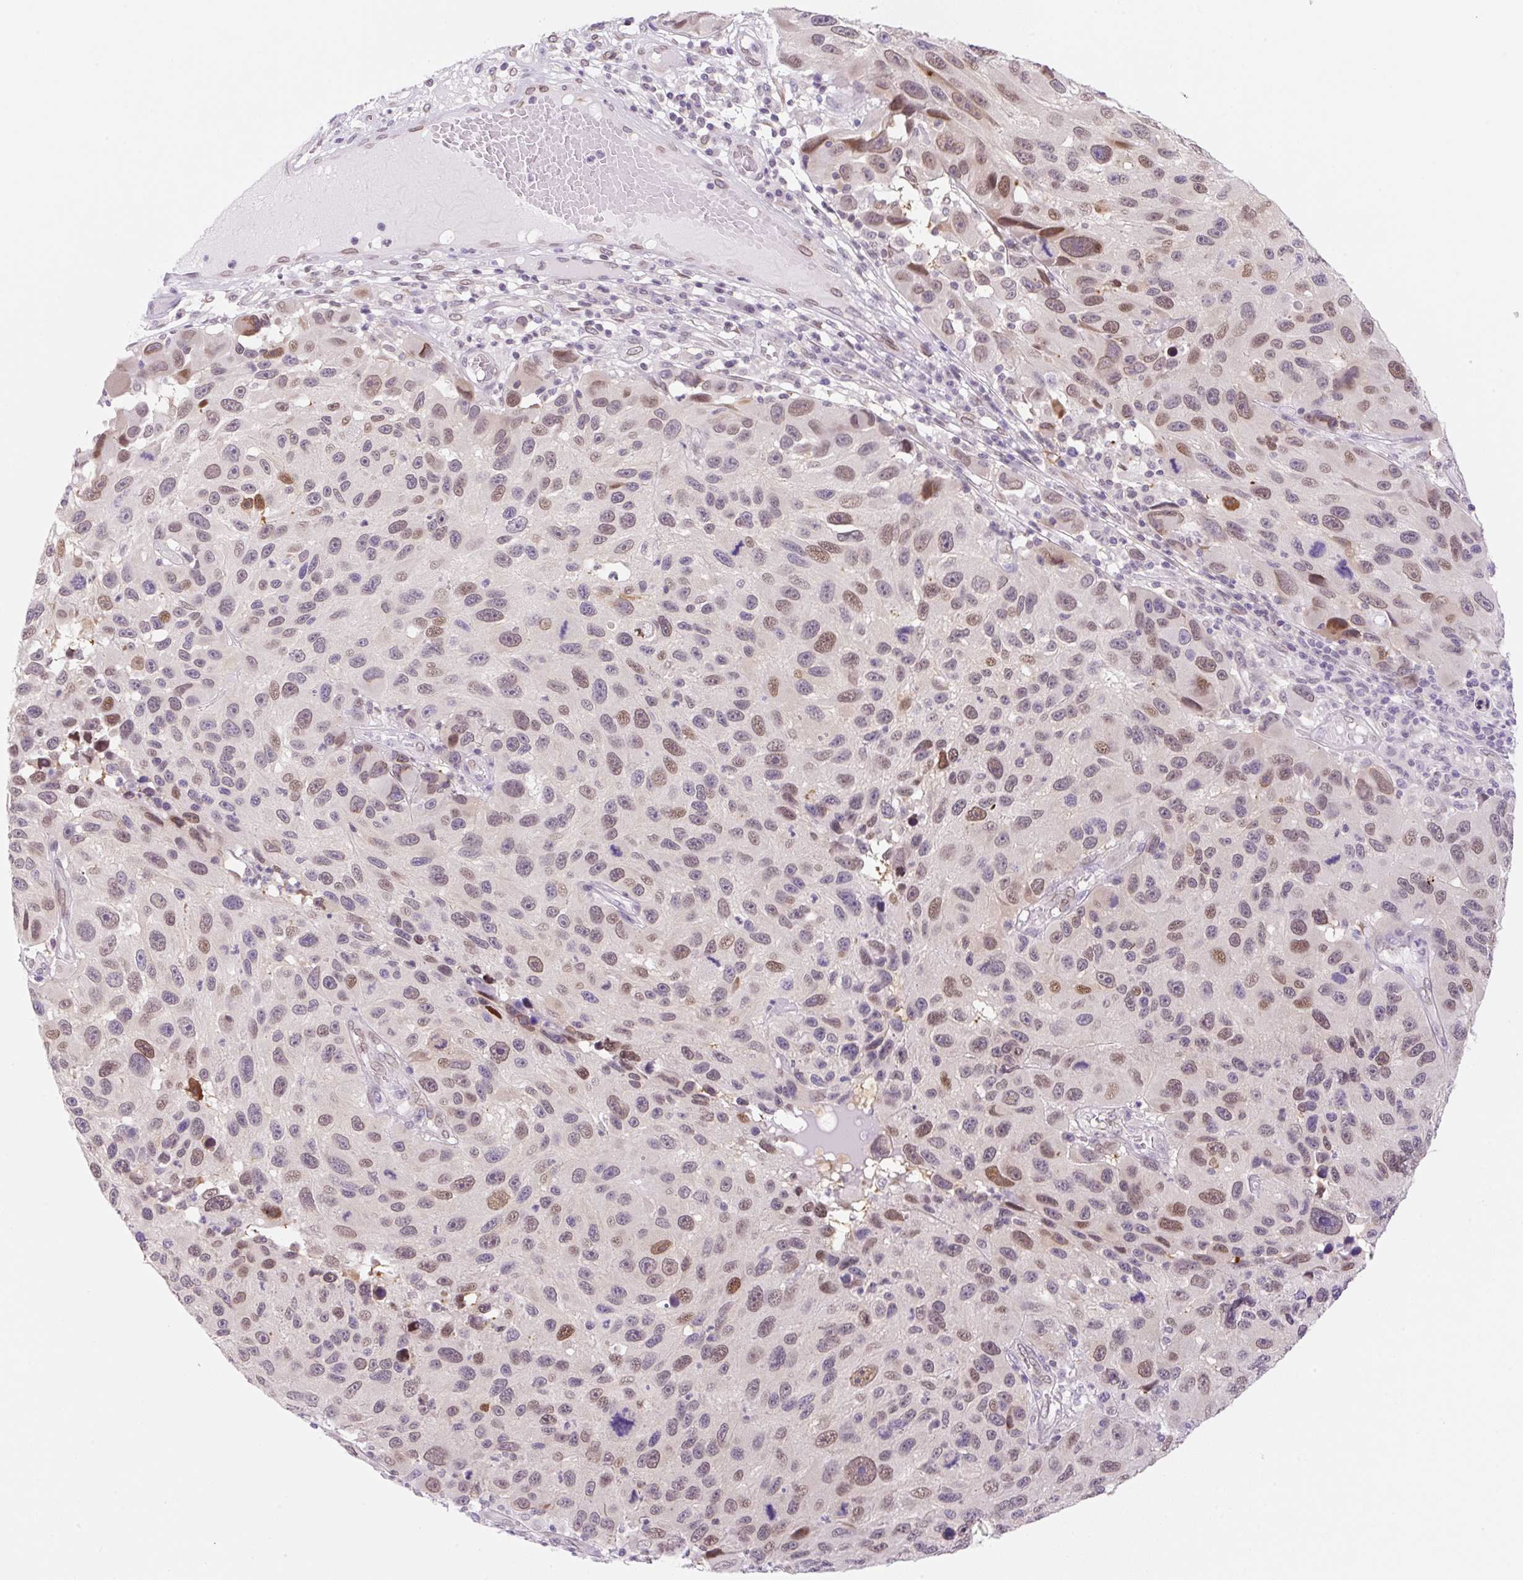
{"staining": {"intensity": "moderate", "quantity": ">75%", "location": "nuclear"}, "tissue": "melanoma", "cell_type": "Tumor cells", "image_type": "cancer", "snomed": [{"axis": "morphology", "description": "Malignant melanoma, NOS"}, {"axis": "topography", "description": "Skin"}], "caption": "A brown stain highlights moderate nuclear positivity of a protein in human malignant melanoma tumor cells.", "gene": "SYNE3", "patient": {"sex": "male", "age": 53}}